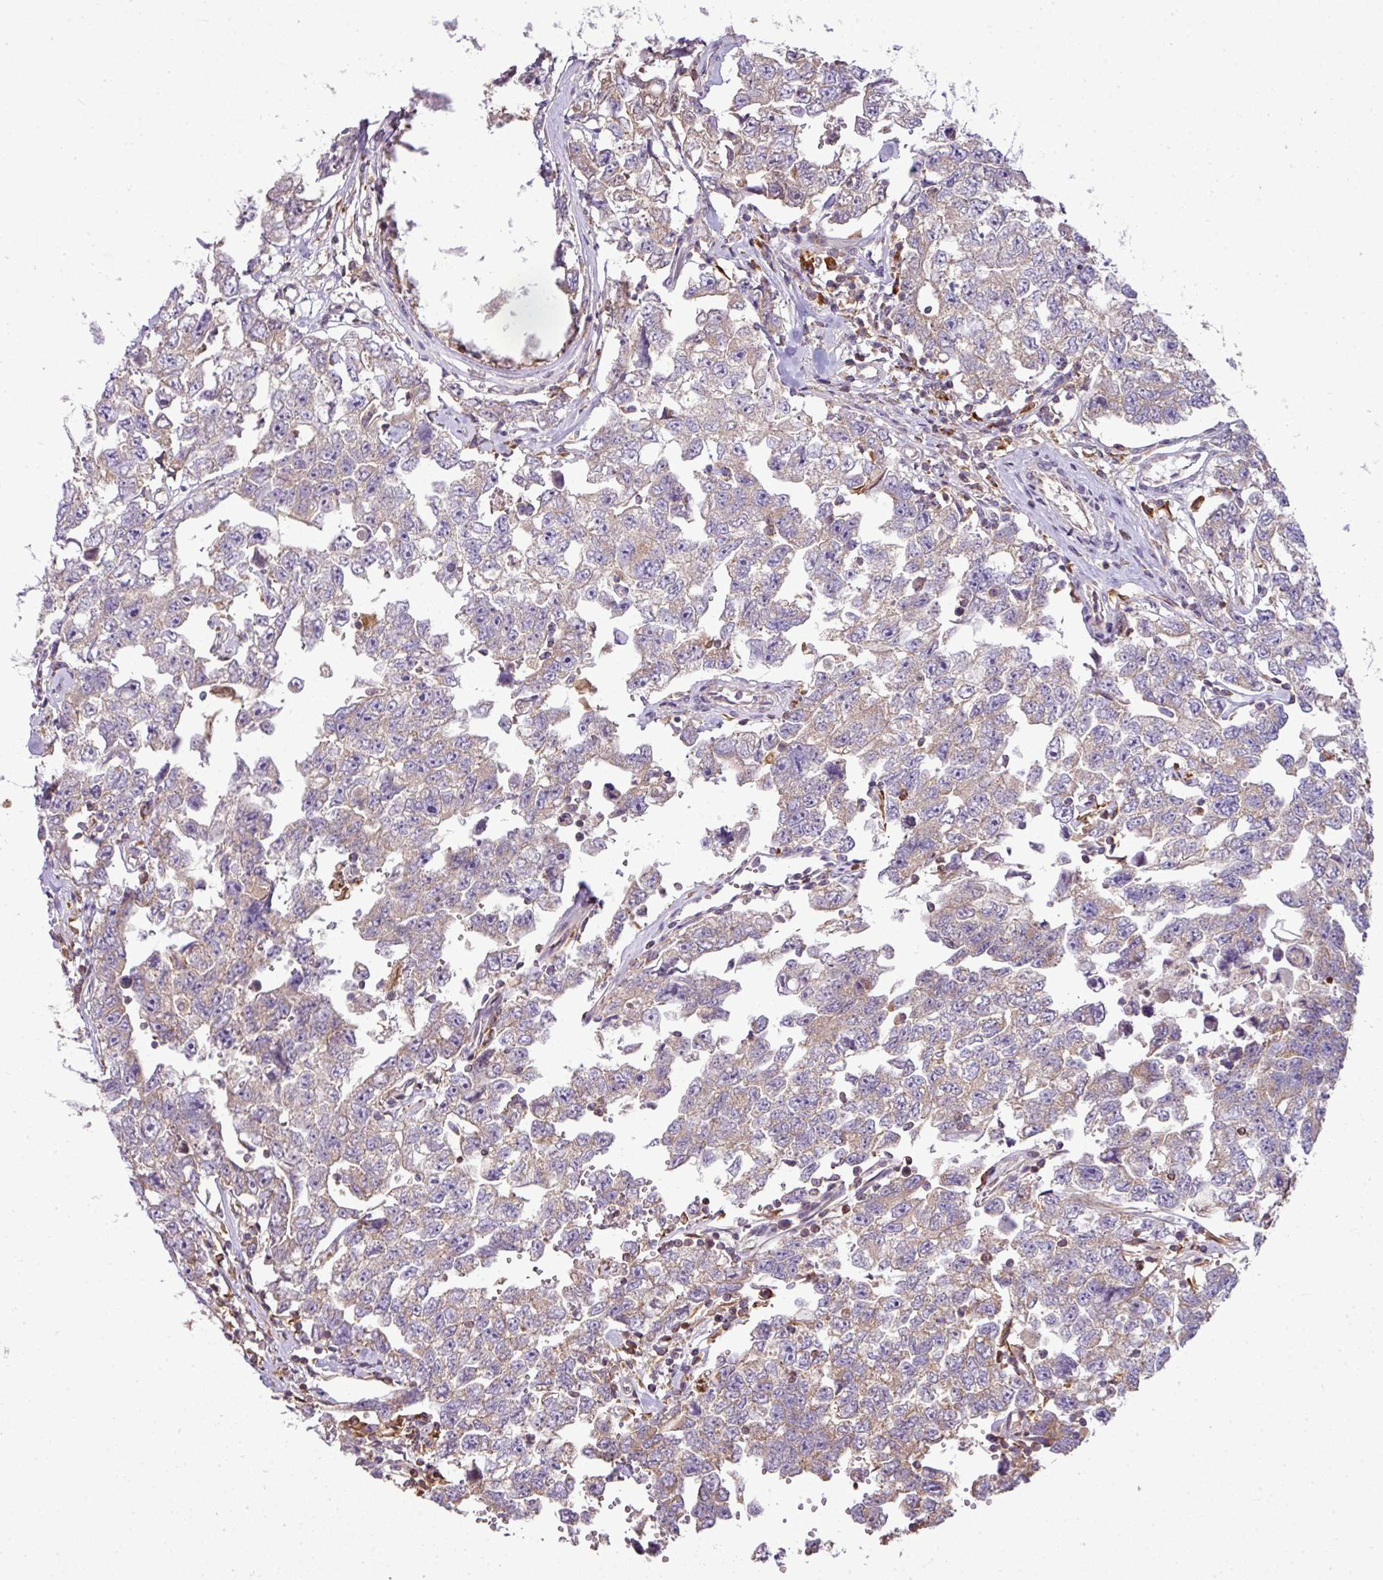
{"staining": {"intensity": "weak", "quantity": "25%-75%", "location": "cytoplasmic/membranous"}, "tissue": "testis cancer", "cell_type": "Tumor cells", "image_type": "cancer", "snomed": [{"axis": "morphology", "description": "Carcinoma, Embryonal, NOS"}, {"axis": "topography", "description": "Testis"}], "caption": "Protein staining of testis embryonal carcinoma tissue reveals weak cytoplasmic/membranous positivity in approximately 25%-75% of tumor cells. (DAB IHC with brightfield microscopy, high magnification).", "gene": "STAT5A", "patient": {"sex": "male", "age": 22}}